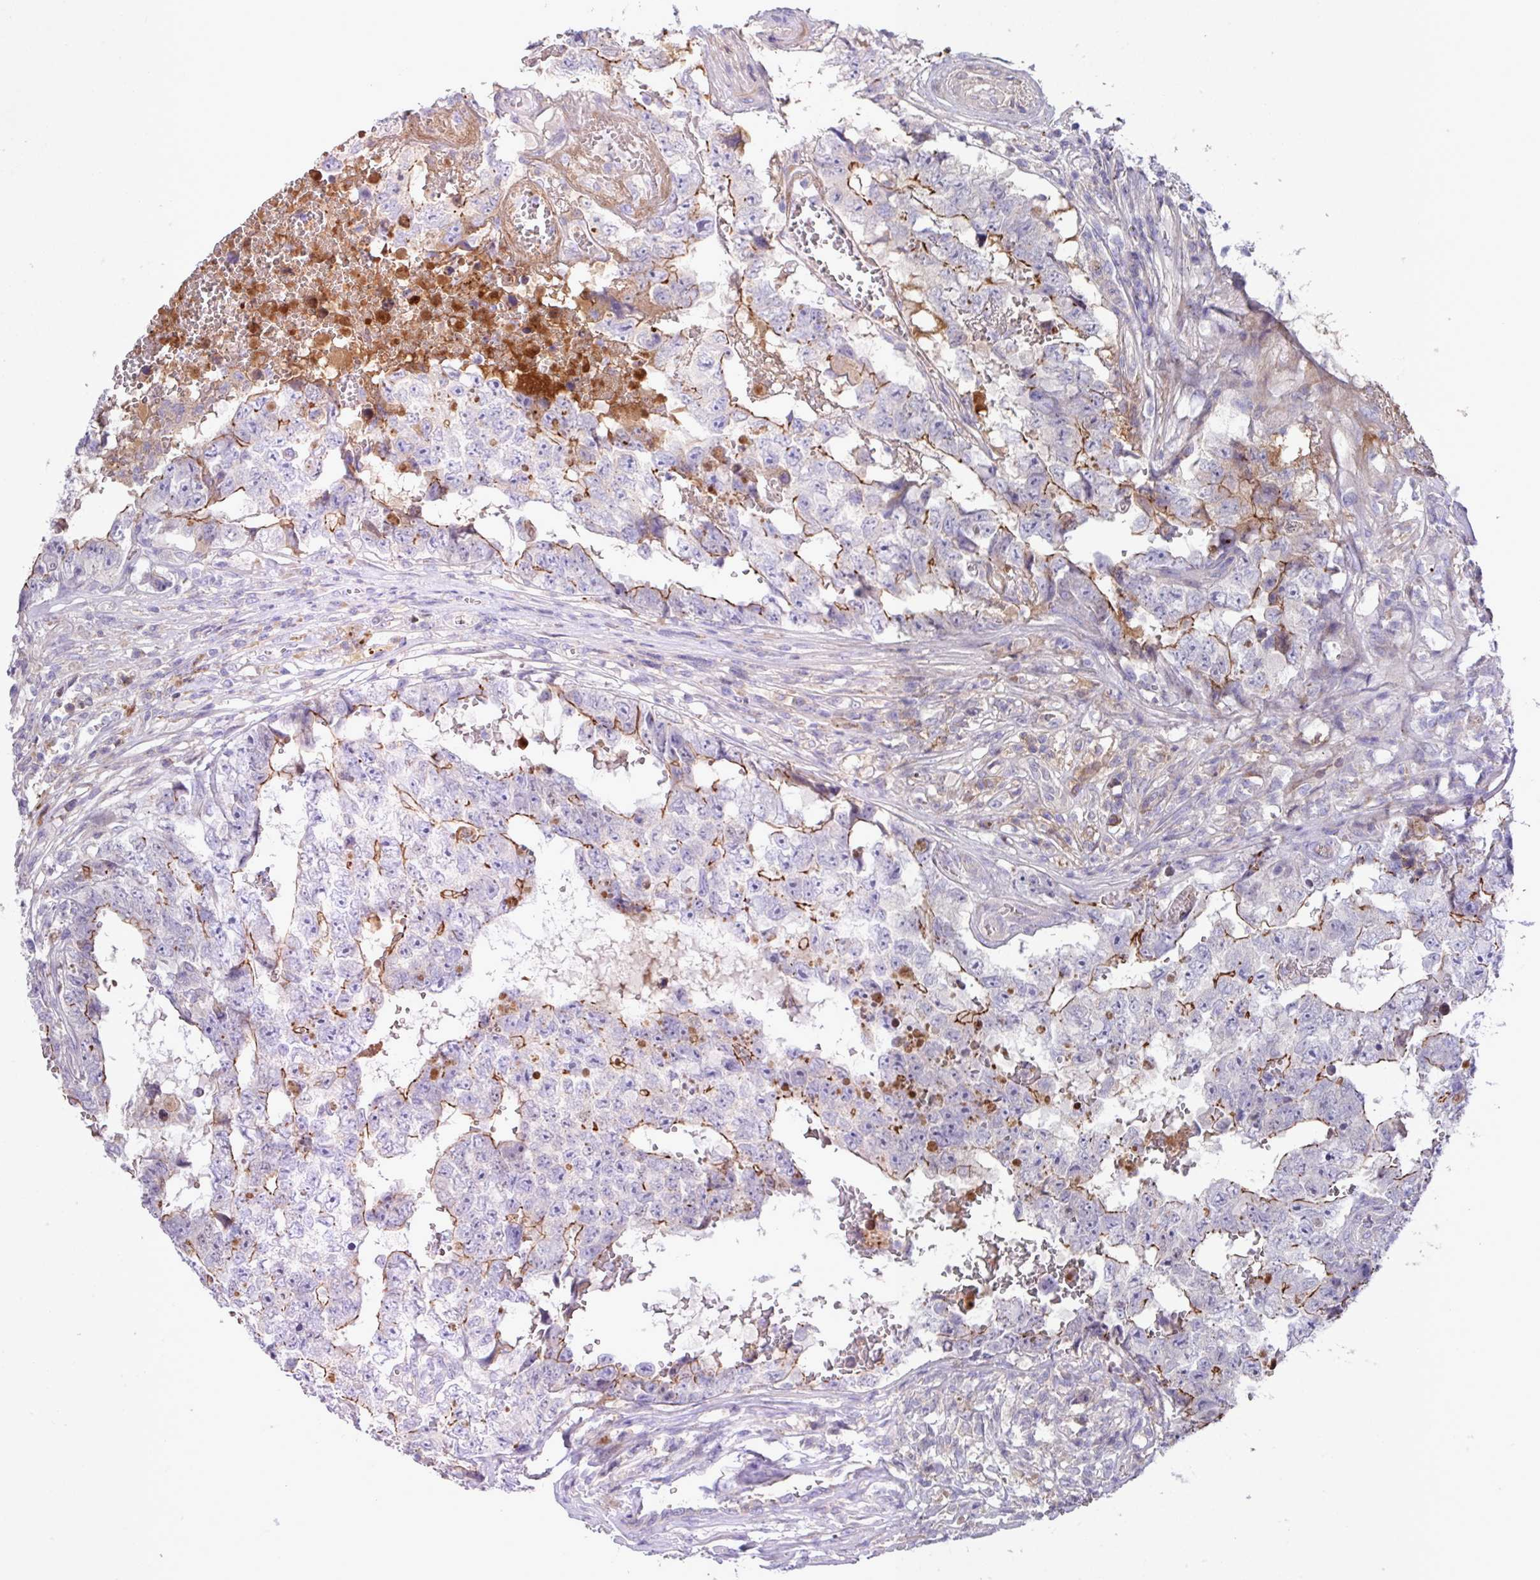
{"staining": {"intensity": "strong", "quantity": "<25%", "location": "cytoplasmic/membranous"}, "tissue": "testis cancer", "cell_type": "Tumor cells", "image_type": "cancer", "snomed": [{"axis": "morphology", "description": "Carcinoma, Embryonal, NOS"}, {"axis": "topography", "description": "Testis"}], "caption": "Immunohistochemistry micrograph of neoplastic tissue: human testis cancer stained using IHC exhibits medium levels of strong protein expression localized specifically in the cytoplasmic/membranous of tumor cells, appearing as a cytoplasmic/membranous brown color.", "gene": "IQCJ", "patient": {"sex": "male", "age": 25}}